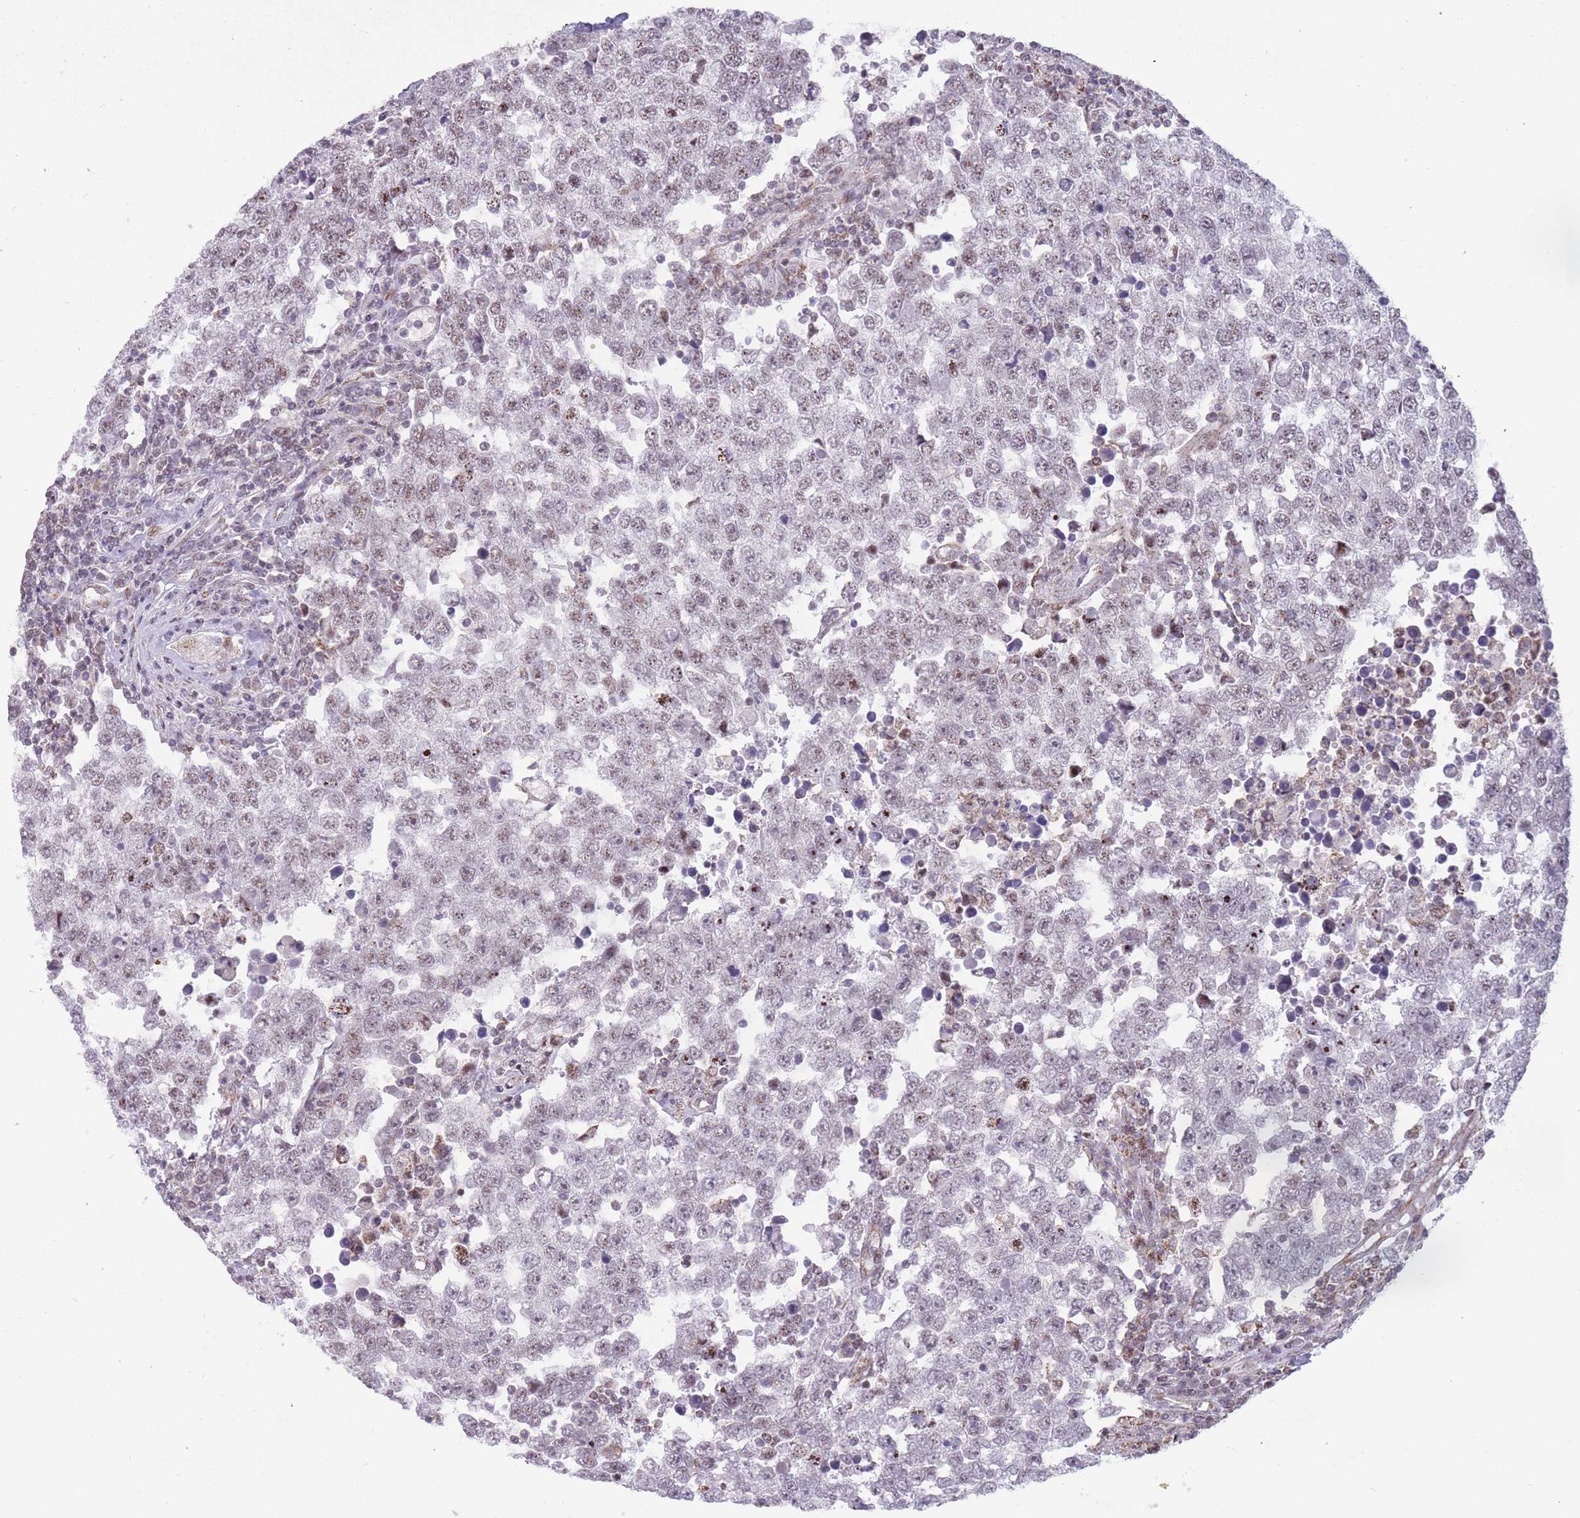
{"staining": {"intensity": "weak", "quantity": "25%-75%", "location": "nuclear"}, "tissue": "testis cancer", "cell_type": "Tumor cells", "image_type": "cancer", "snomed": [{"axis": "morphology", "description": "Seminoma, NOS"}, {"axis": "morphology", "description": "Carcinoma, Embryonal, NOS"}, {"axis": "topography", "description": "Testis"}], "caption": "The immunohistochemical stain labels weak nuclear positivity in tumor cells of testis seminoma tissue. Immunohistochemistry stains the protein of interest in brown and the nuclei are stained blue.", "gene": "DPYSL4", "patient": {"sex": "male", "age": 28}}